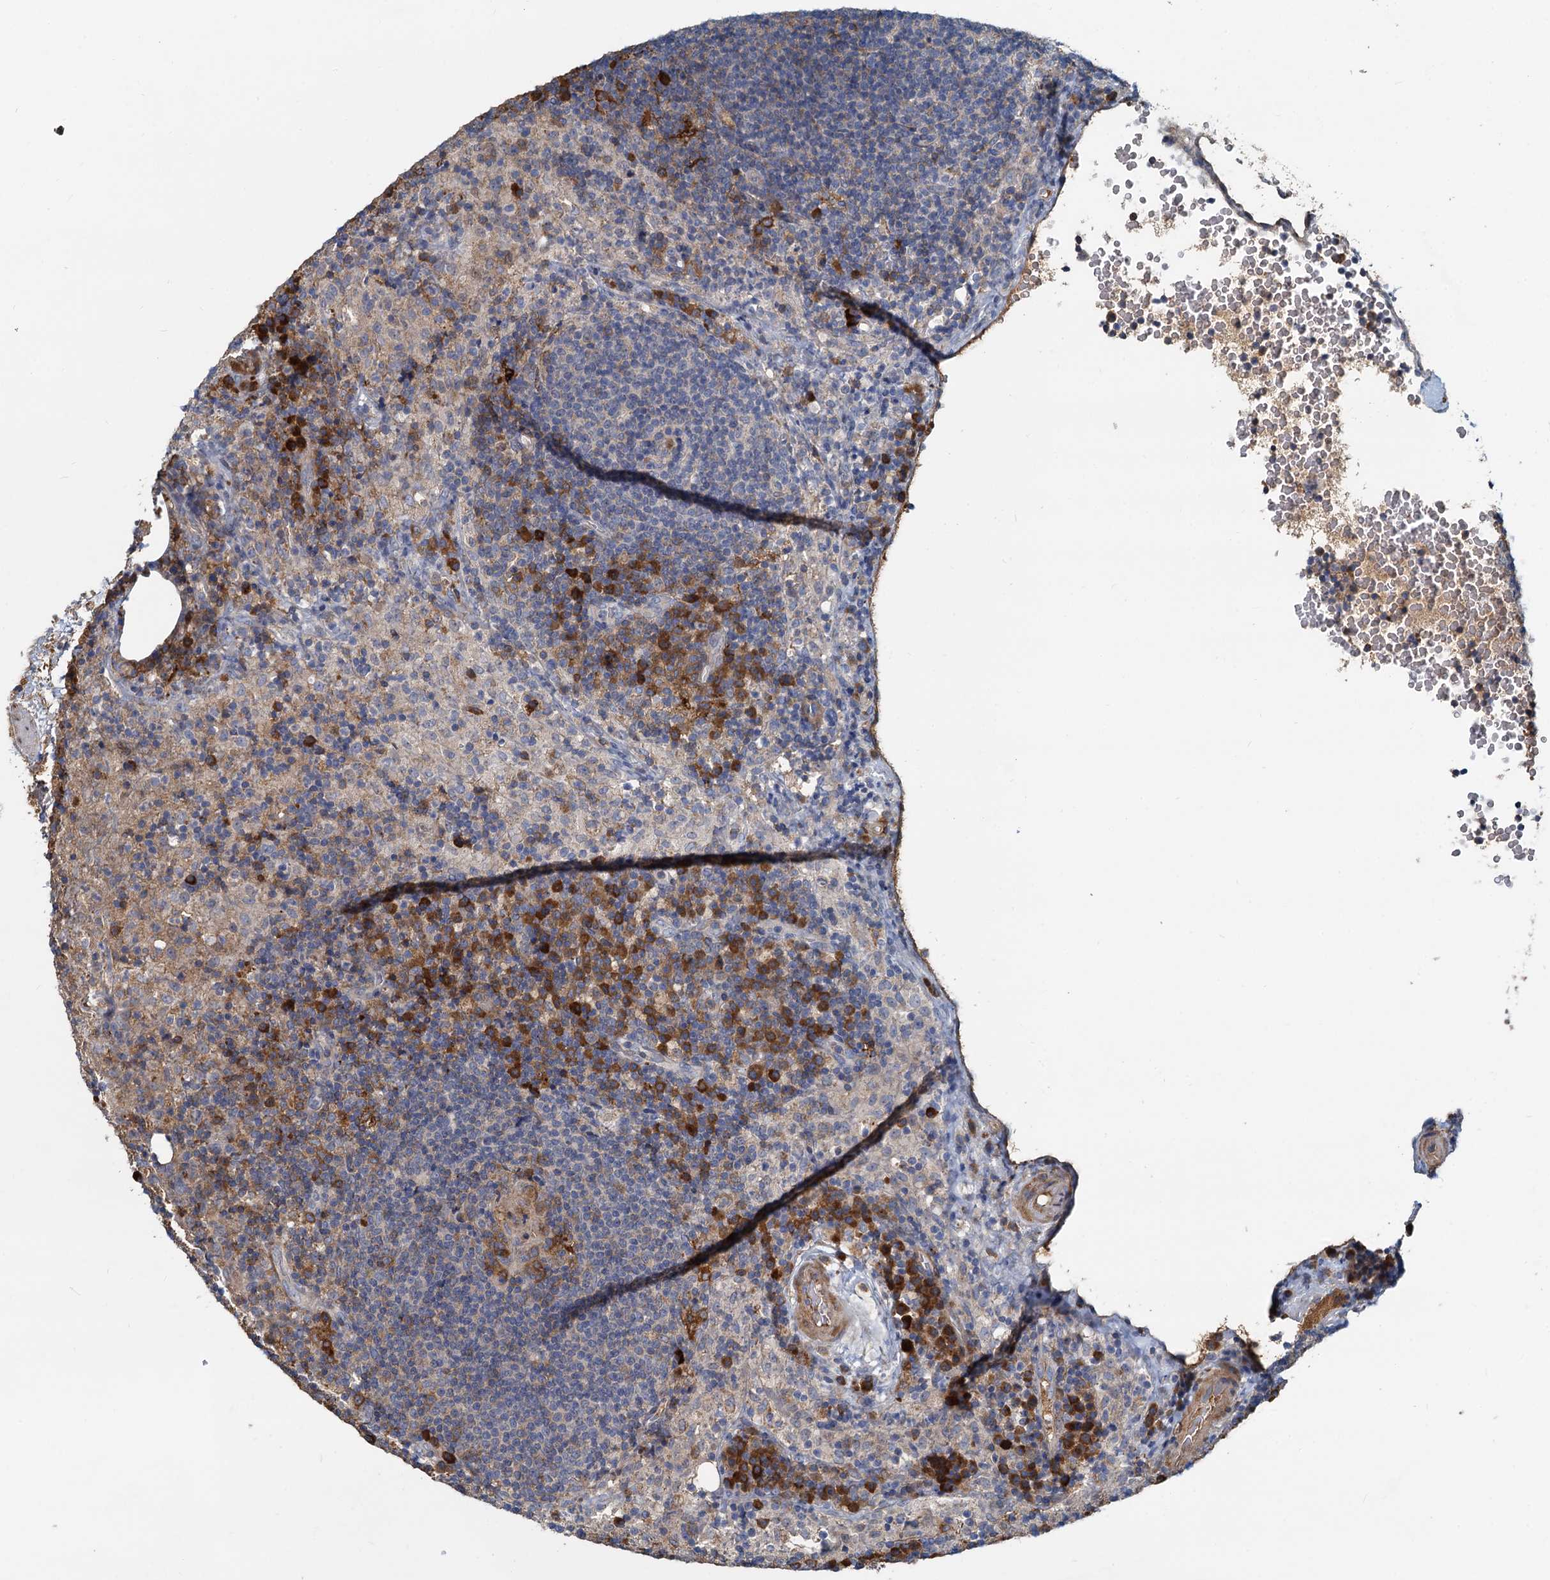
{"staining": {"intensity": "moderate", "quantity": "25%-75%", "location": "cytoplasmic/membranous"}, "tissue": "lymph node", "cell_type": "Germinal center cells", "image_type": "normal", "snomed": [{"axis": "morphology", "description": "Normal tissue, NOS"}, {"axis": "topography", "description": "Lymph node"}], "caption": "Approximately 25%-75% of germinal center cells in benign human lymph node show moderate cytoplasmic/membranous protein staining as visualized by brown immunohistochemical staining.", "gene": "LNX2", "patient": {"sex": "female", "age": 70}}